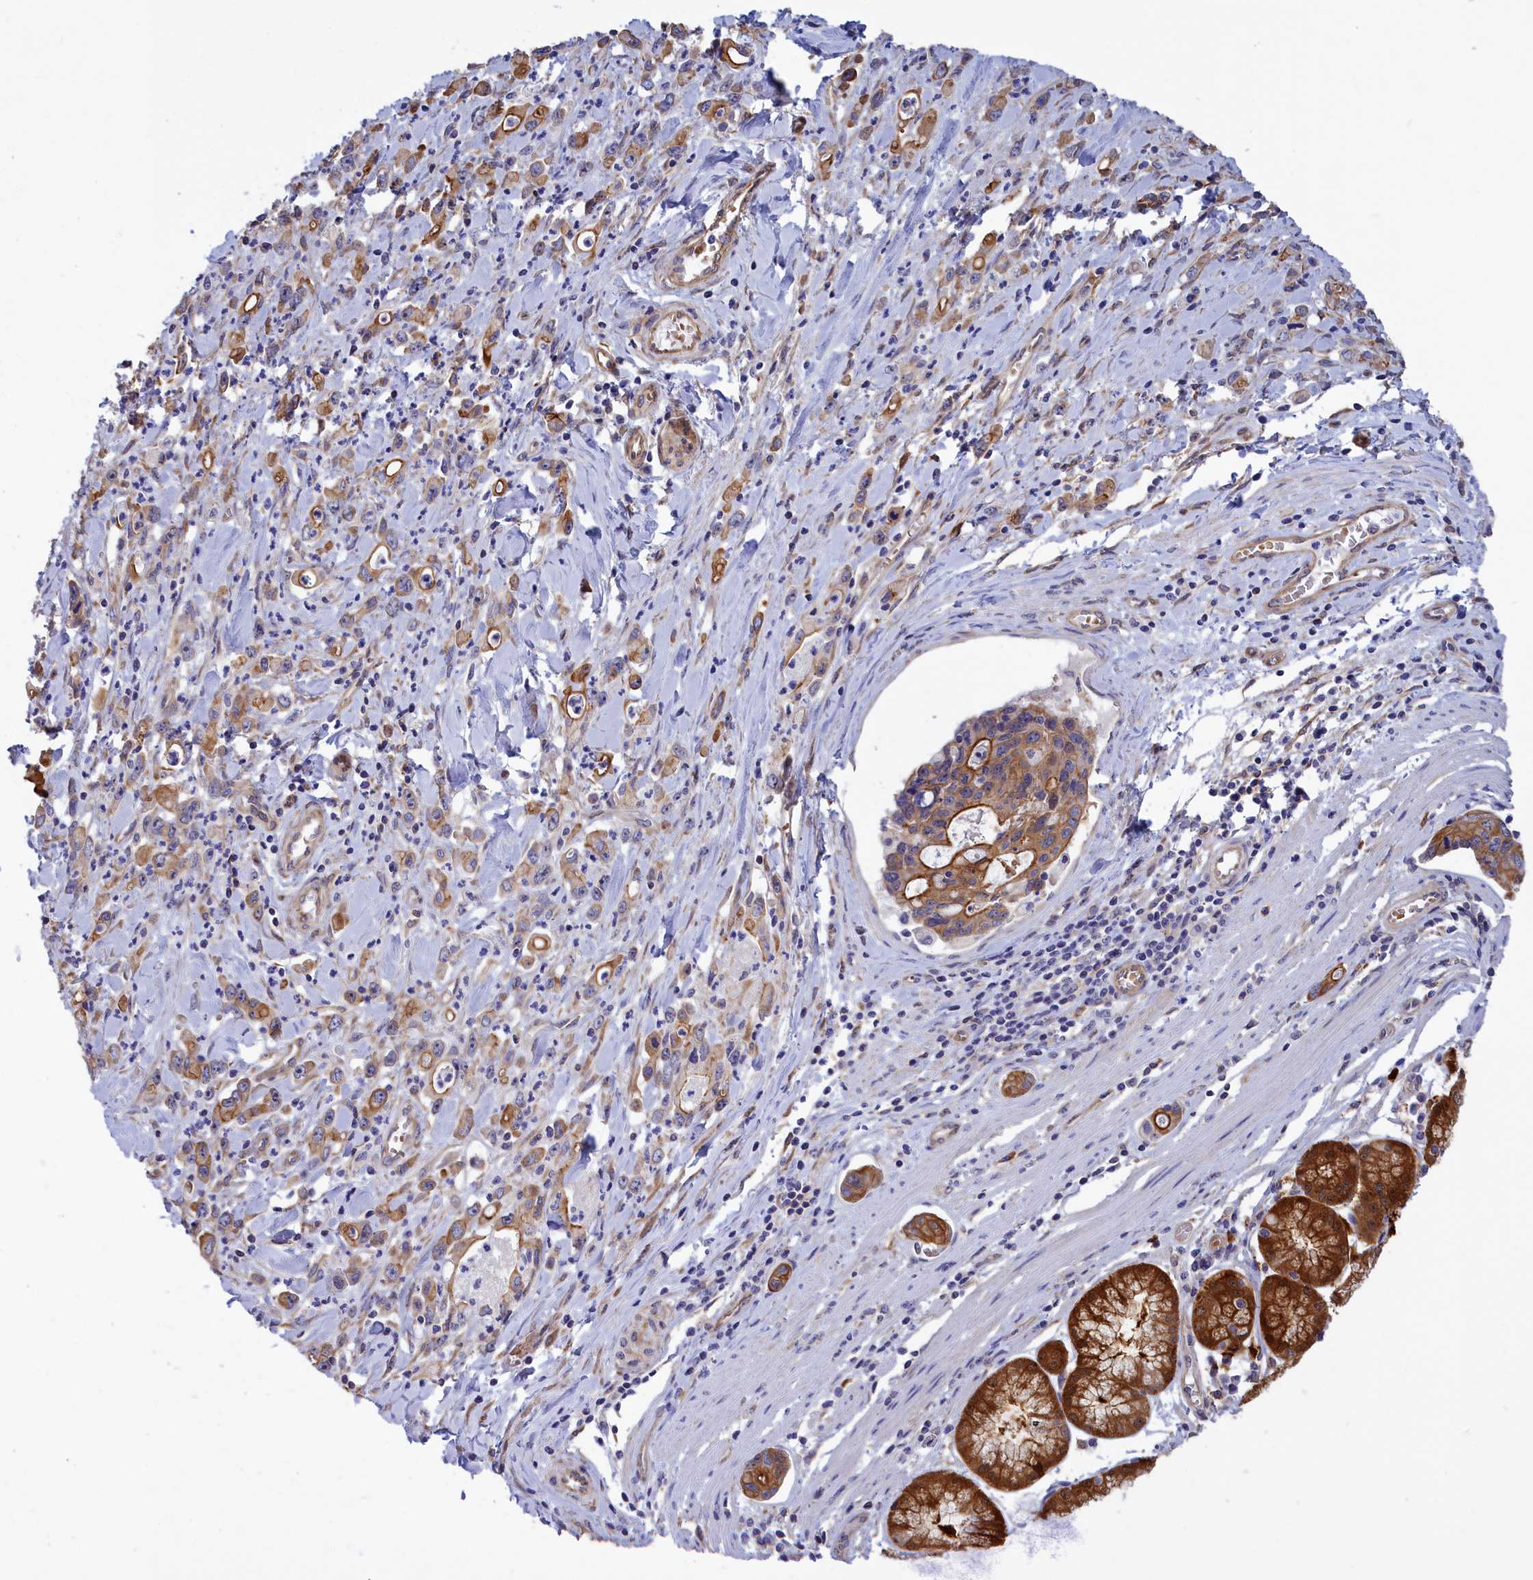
{"staining": {"intensity": "moderate", "quantity": ">75%", "location": "cytoplasmic/membranous"}, "tissue": "stomach cancer", "cell_type": "Tumor cells", "image_type": "cancer", "snomed": [{"axis": "morphology", "description": "Adenocarcinoma, NOS"}, {"axis": "topography", "description": "Stomach, lower"}], "caption": "Stomach adenocarcinoma tissue exhibits moderate cytoplasmic/membranous positivity in approximately >75% of tumor cells, visualized by immunohistochemistry.", "gene": "ABCC12", "patient": {"sex": "female", "age": 43}}